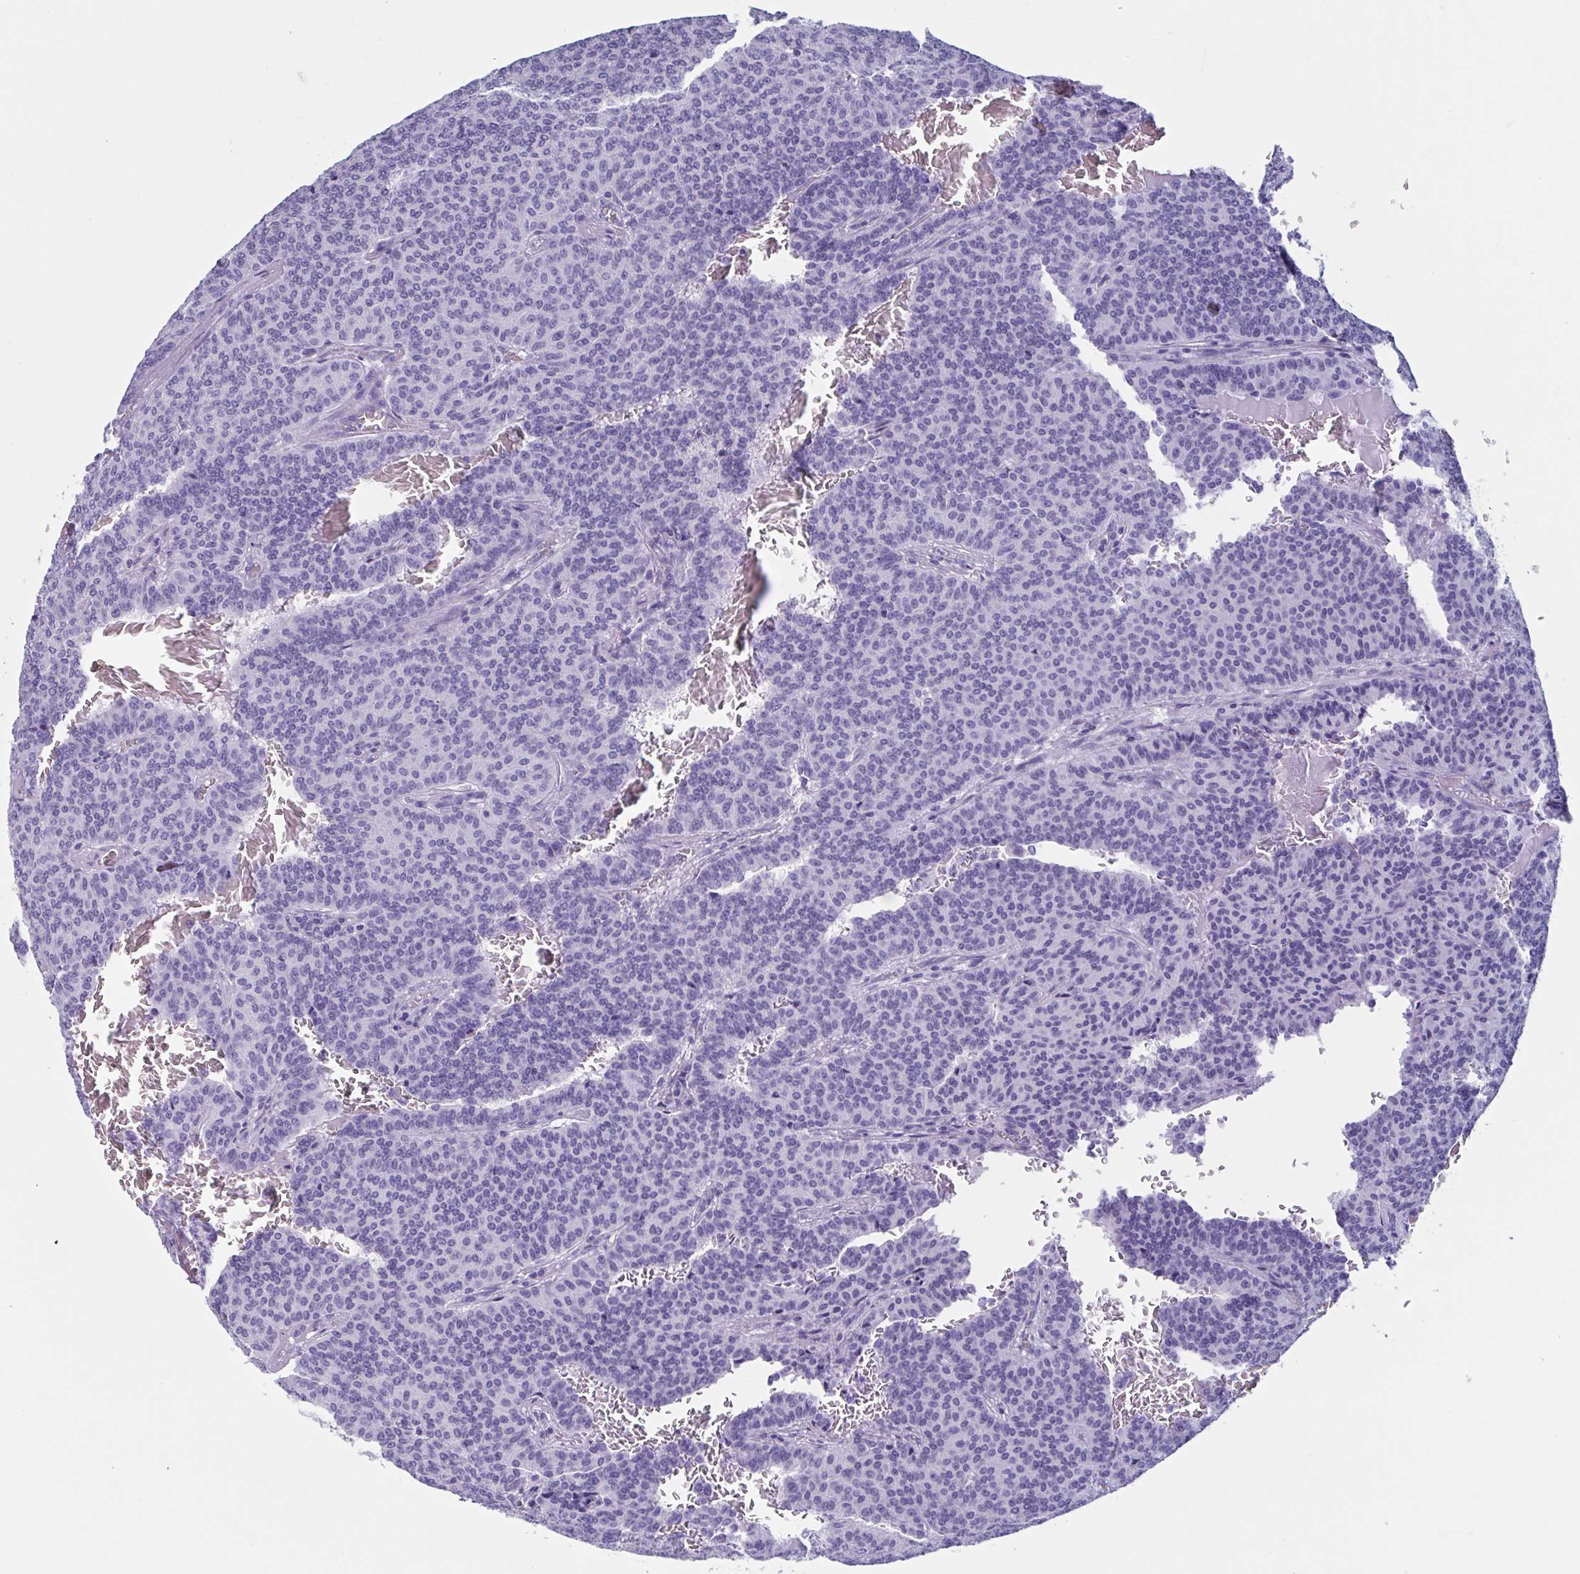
{"staining": {"intensity": "negative", "quantity": "none", "location": "none"}, "tissue": "carcinoid", "cell_type": "Tumor cells", "image_type": "cancer", "snomed": [{"axis": "morphology", "description": "Carcinoid, malignant, NOS"}, {"axis": "topography", "description": "Lung"}], "caption": "A histopathology image of carcinoid stained for a protein exhibits no brown staining in tumor cells. (DAB immunohistochemistry (IHC), high magnification).", "gene": "USP35", "patient": {"sex": "male", "age": 61}}